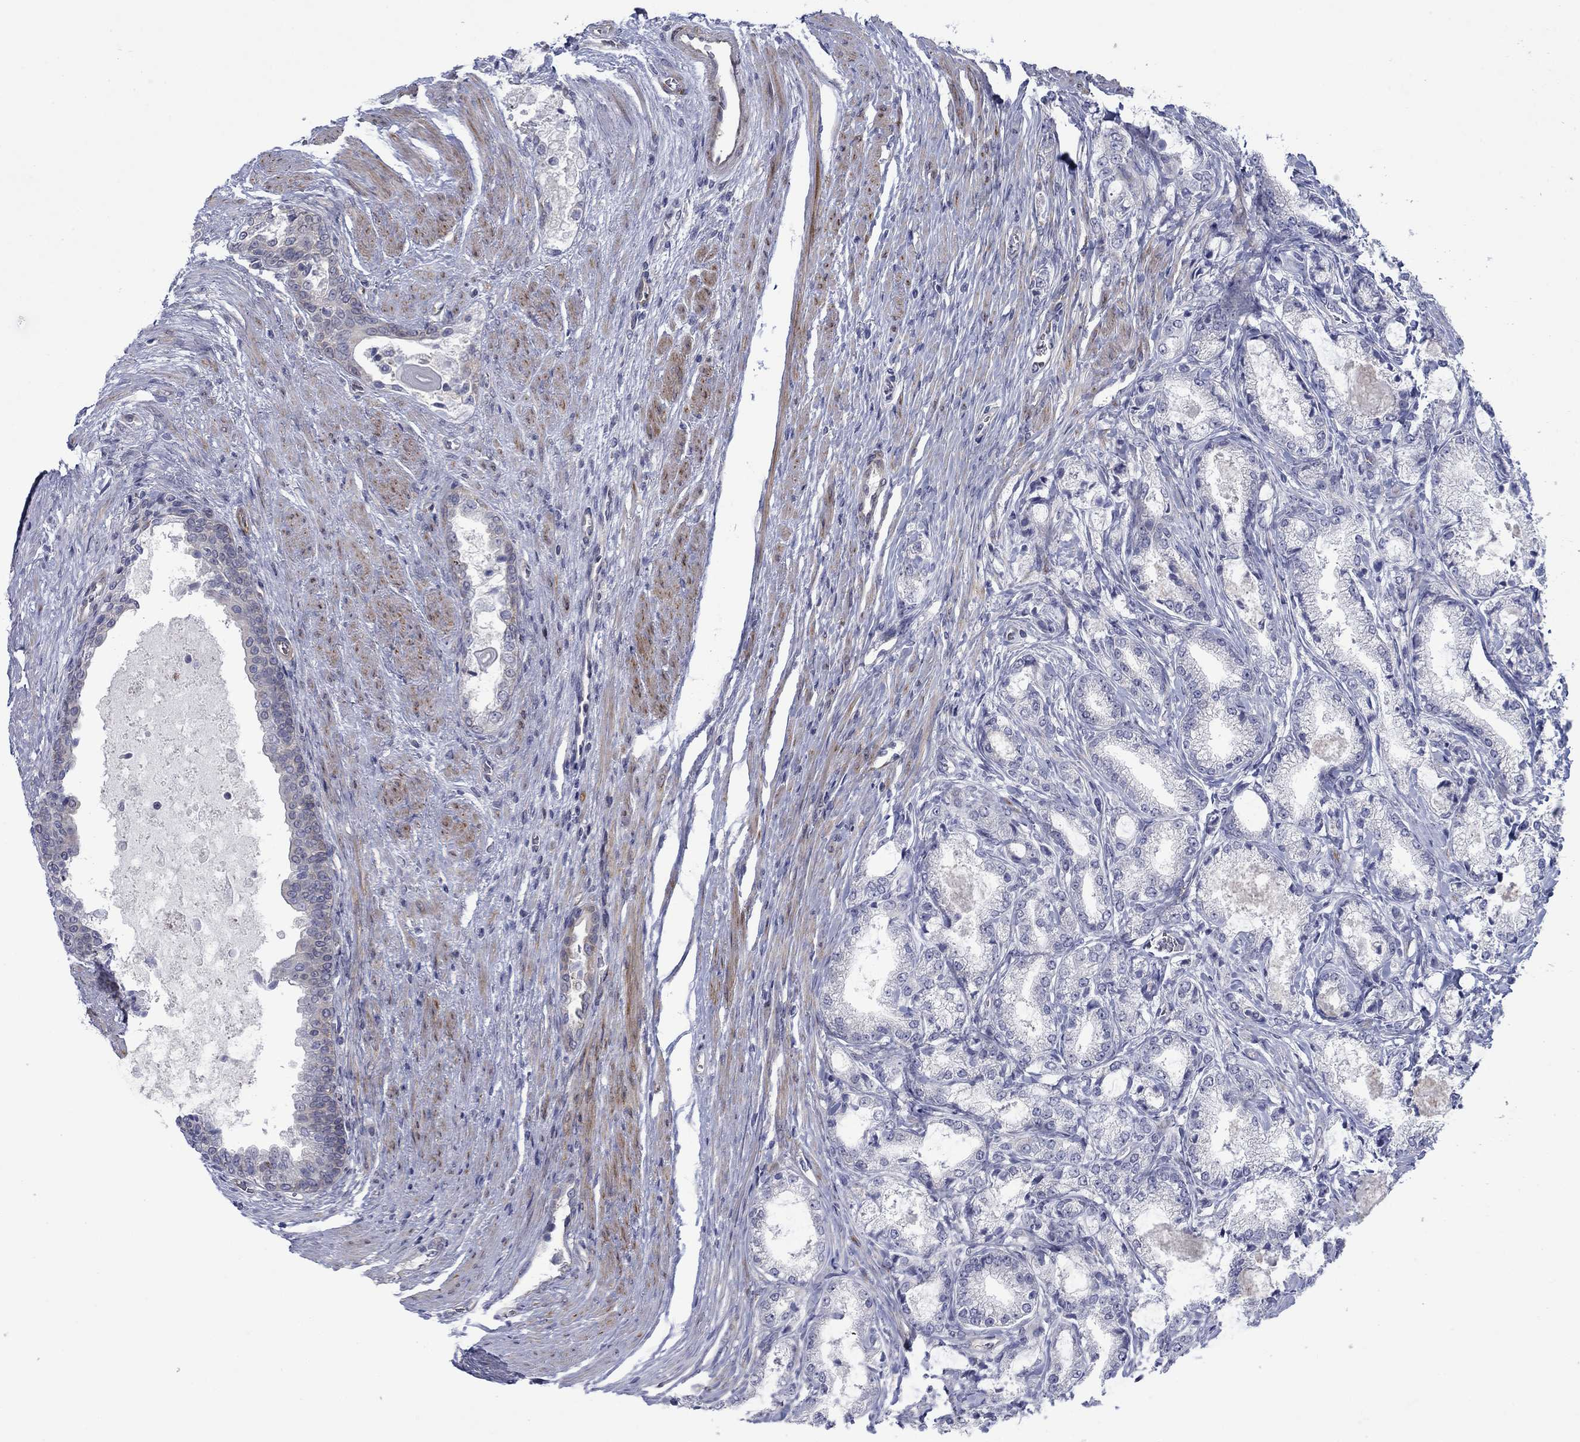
{"staining": {"intensity": "negative", "quantity": "none", "location": "none"}, "tissue": "prostate cancer", "cell_type": "Tumor cells", "image_type": "cancer", "snomed": [{"axis": "morphology", "description": "Adenocarcinoma, NOS"}, {"axis": "topography", "description": "Prostate and seminal vesicle, NOS"}, {"axis": "topography", "description": "Prostate"}], "caption": "Prostate cancer was stained to show a protein in brown. There is no significant positivity in tumor cells.", "gene": "FXR1", "patient": {"sex": "male", "age": 62}}